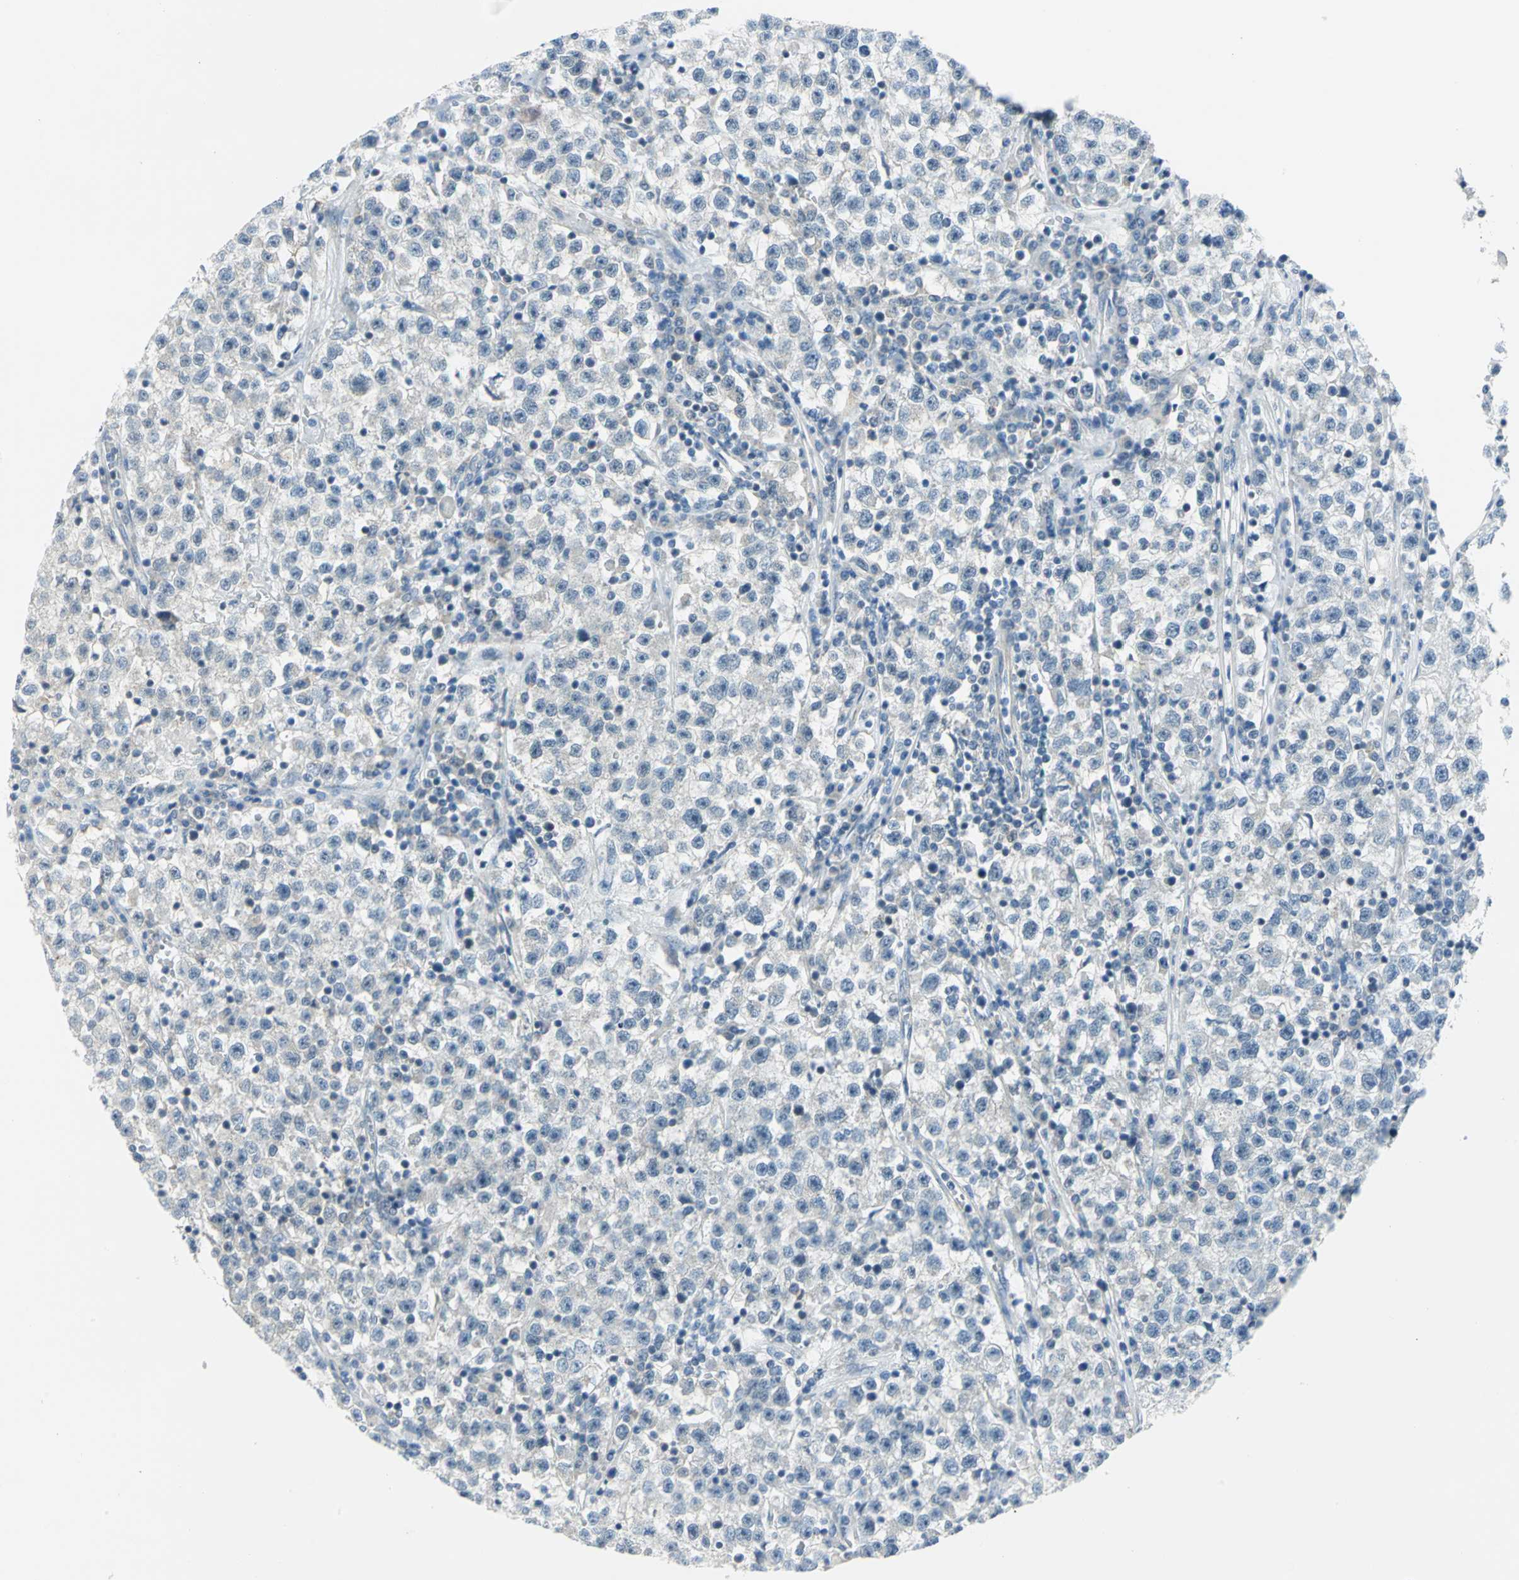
{"staining": {"intensity": "negative", "quantity": "none", "location": "none"}, "tissue": "testis cancer", "cell_type": "Tumor cells", "image_type": "cancer", "snomed": [{"axis": "morphology", "description": "Seminoma, NOS"}, {"axis": "topography", "description": "Testis"}], "caption": "This is an IHC micrograph of human seminoma (testis). There is no staining in tumor cells.", "gene": "PIN1", "patient": {"sex": "male", "age": 22}}